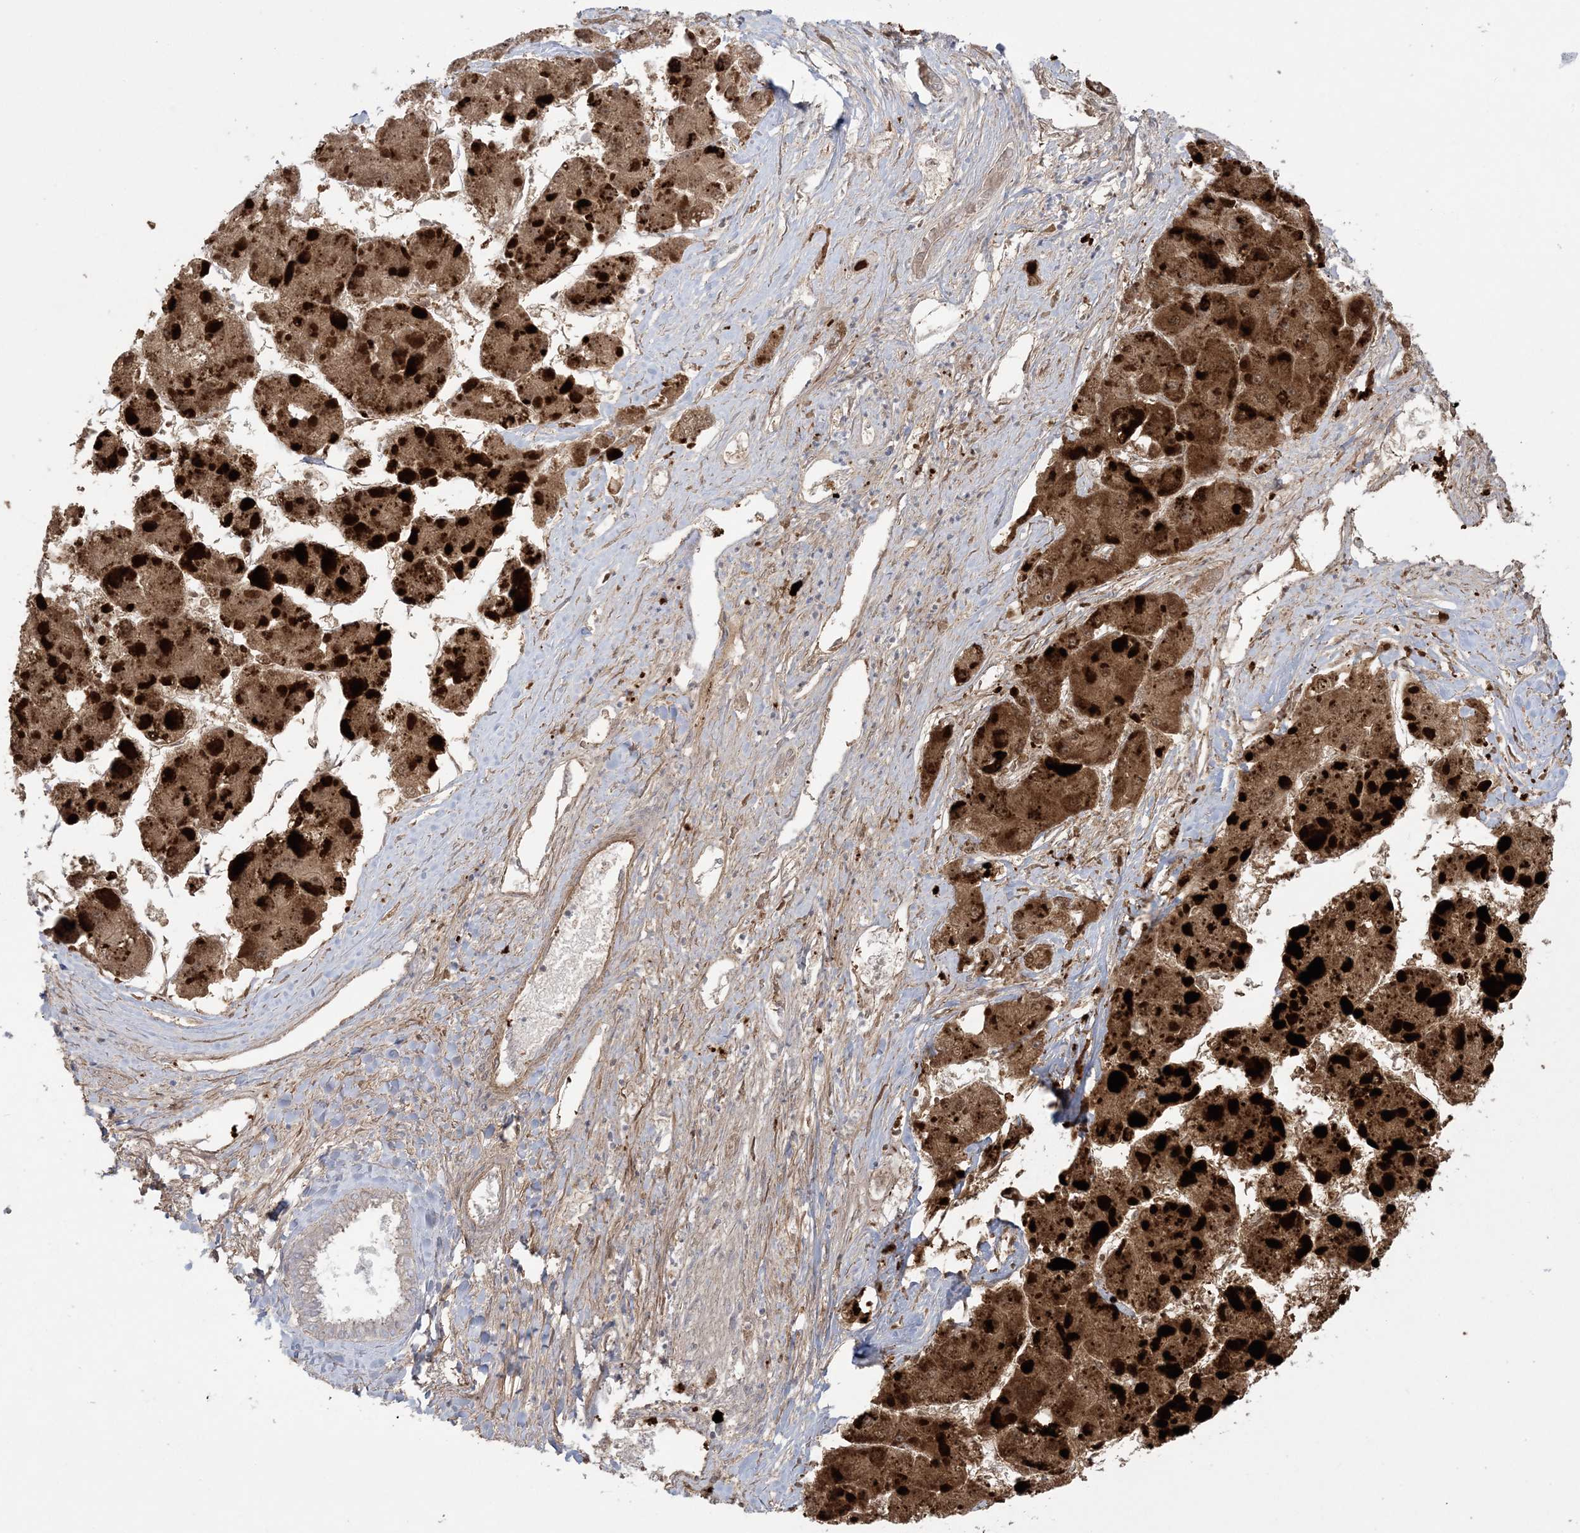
{"staining": {"intensity": "strong", "quantity": ">75%", "location": "cytoplasmic/membranous"}, "tissue": "liver cancer", "cell_type": "Tumor cells", "image_type": "cancer", "snomed": [{"axis": "morphology", "description": "Carcinoma, Hepatocellular, NOS"}, {"axis": "topography", "description": "Liver"}], "caption": "The immunohistochemical stain labels strong cytoplasmic/membranous staining in tumor cells of liver cancer (hepatocellular carcinoma) tissue.", "gene": "AGXT", "patient": {"sex": "female", "age": 73}}